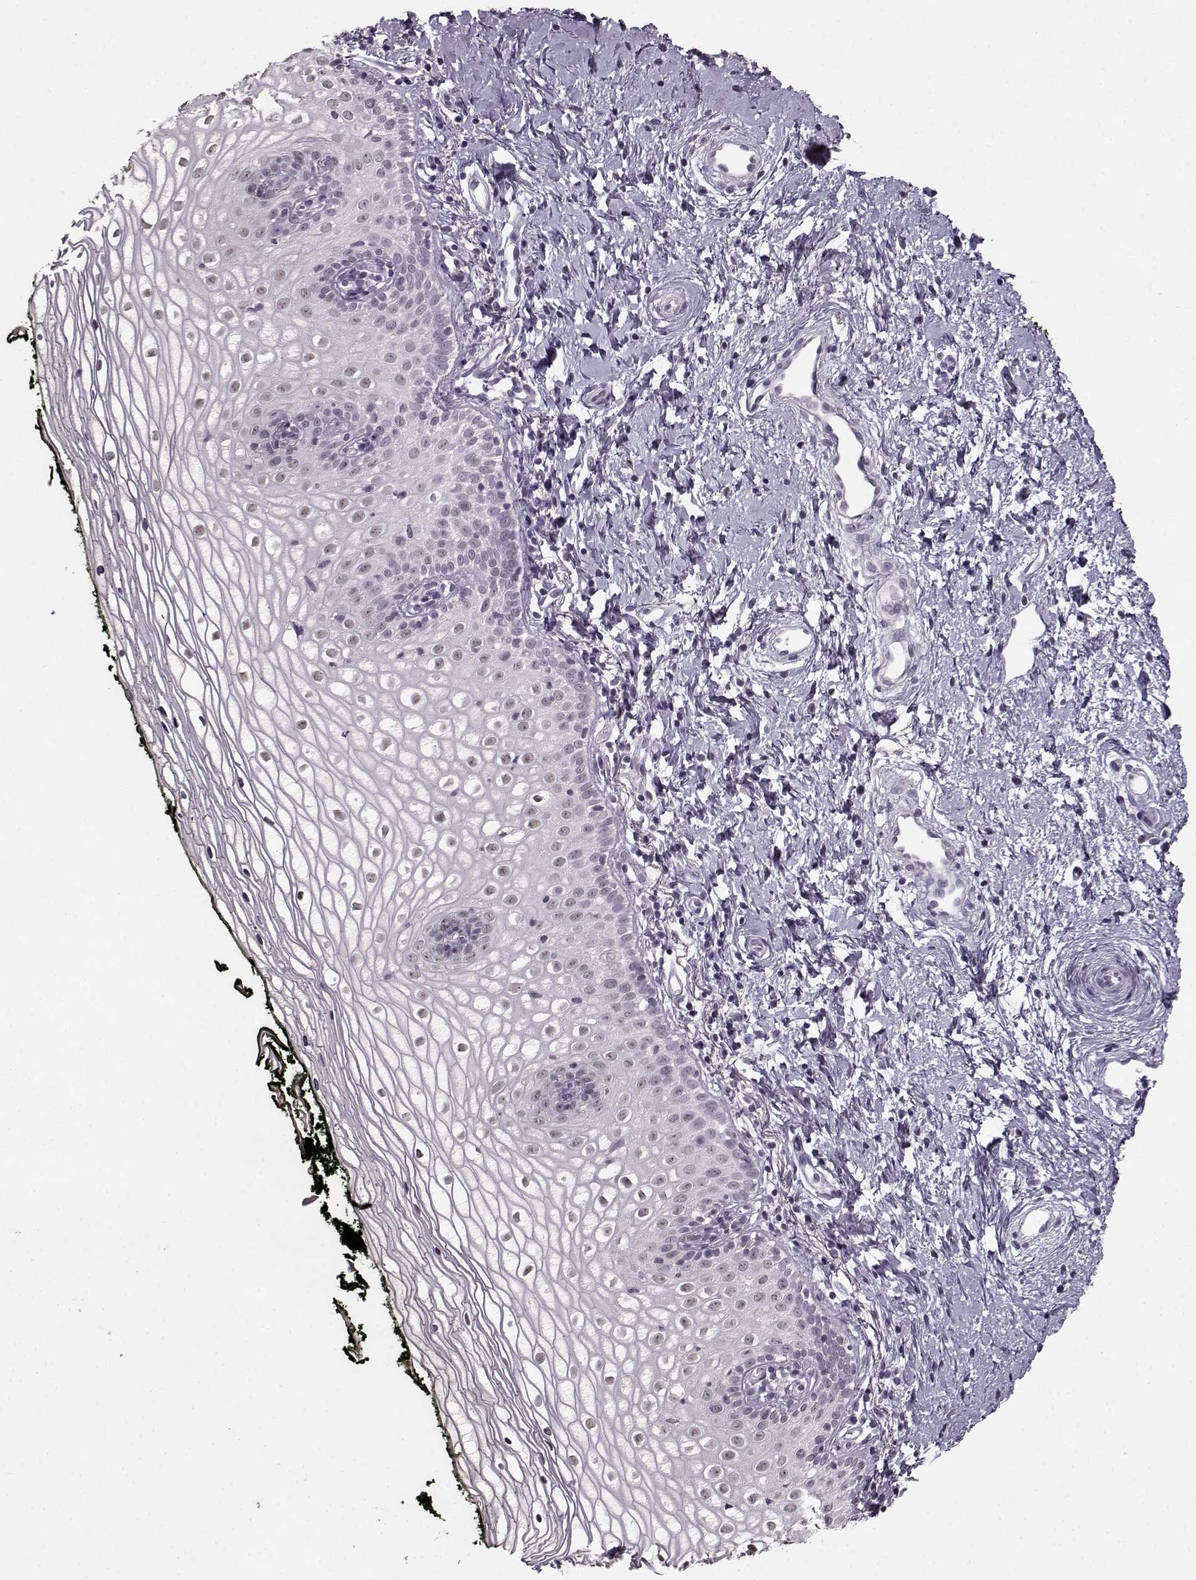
{"staining": {"intensity": "weak", "quantity": "<25%", "location": "nuclear"}, "tissue": "vagina", "cell_type": "Squamous epithelial cells", "image_type": "normal", "snomed": [{"axis": "morphology", "description": "Normal tissue, NOS"}, {"axis": "topography", "description": "Vagina"}], "caption": "A high-resolution photomicrograph shows immunohistochemistry (IHC) staining of normal vagina, which displays no significant staining in squamous epithelial cells. (DAB immunohistochemistry (IHC), high magnification).", "gene": "RP1L1", "patient": {"sex": "female", "age": 47}}